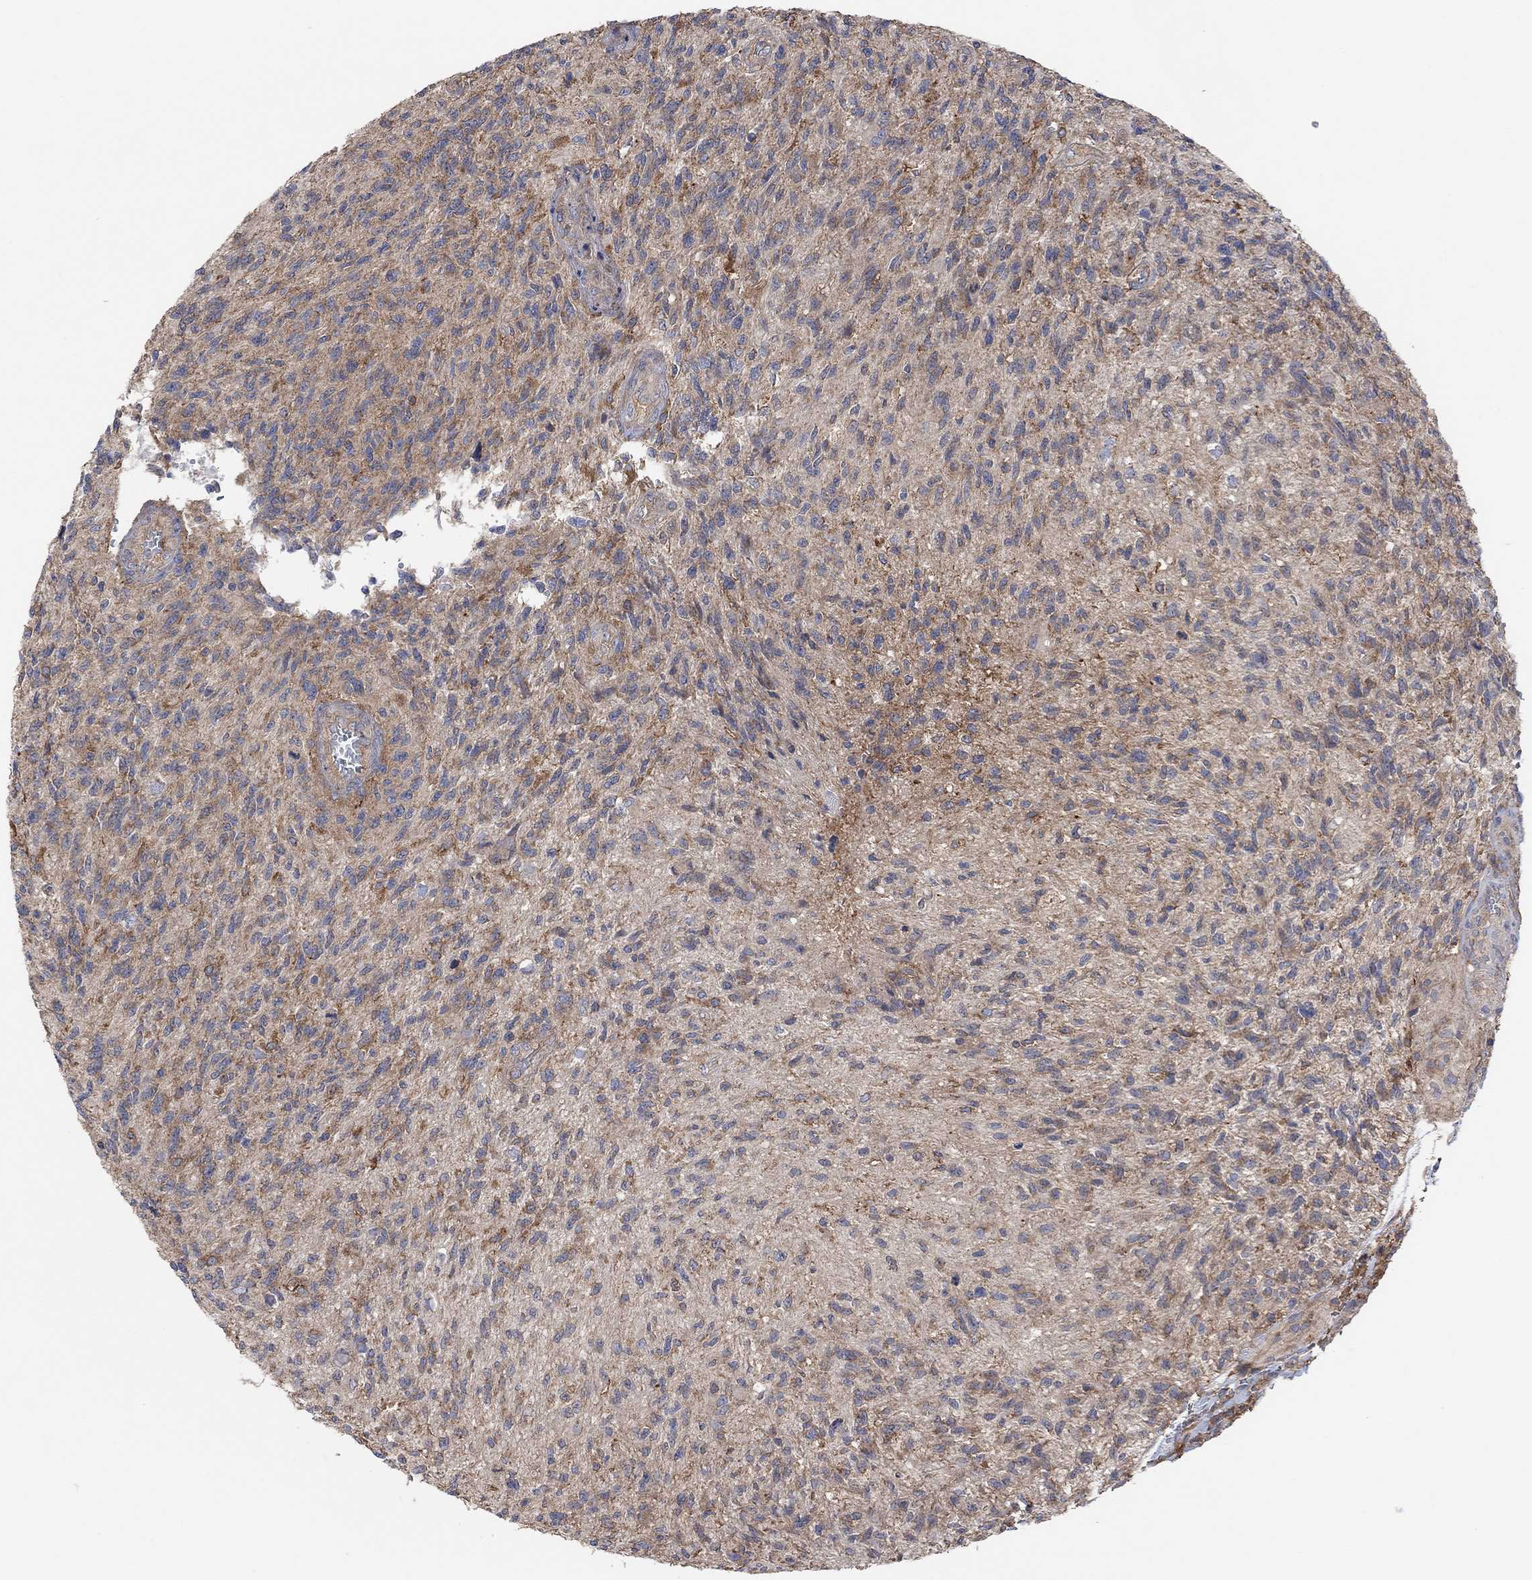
{"staining": {"intensity": "moderate", "quantity": "<25%", "location": "cytoplasmic/membranous"}, "tissue": "glioma", "cell_type": "Tumor cells", "image_type": "cancer", "snomed": [{"axis": "morphology", "description": "Glioma, malignant, High grade"}, {"axis": "topography", "description": "Brain"}], "caption": "Brown immunohistochemical staining in malignant glioma (high-grade) exhibits moderate cytoplasmic/membranous positivity in approximately <25% of tumor cells. (DAB = brown stain, brightfield microscopy at high magnification).", "gene": "BLOC1S3", "patient": {"sex": "male", "age": 56}}